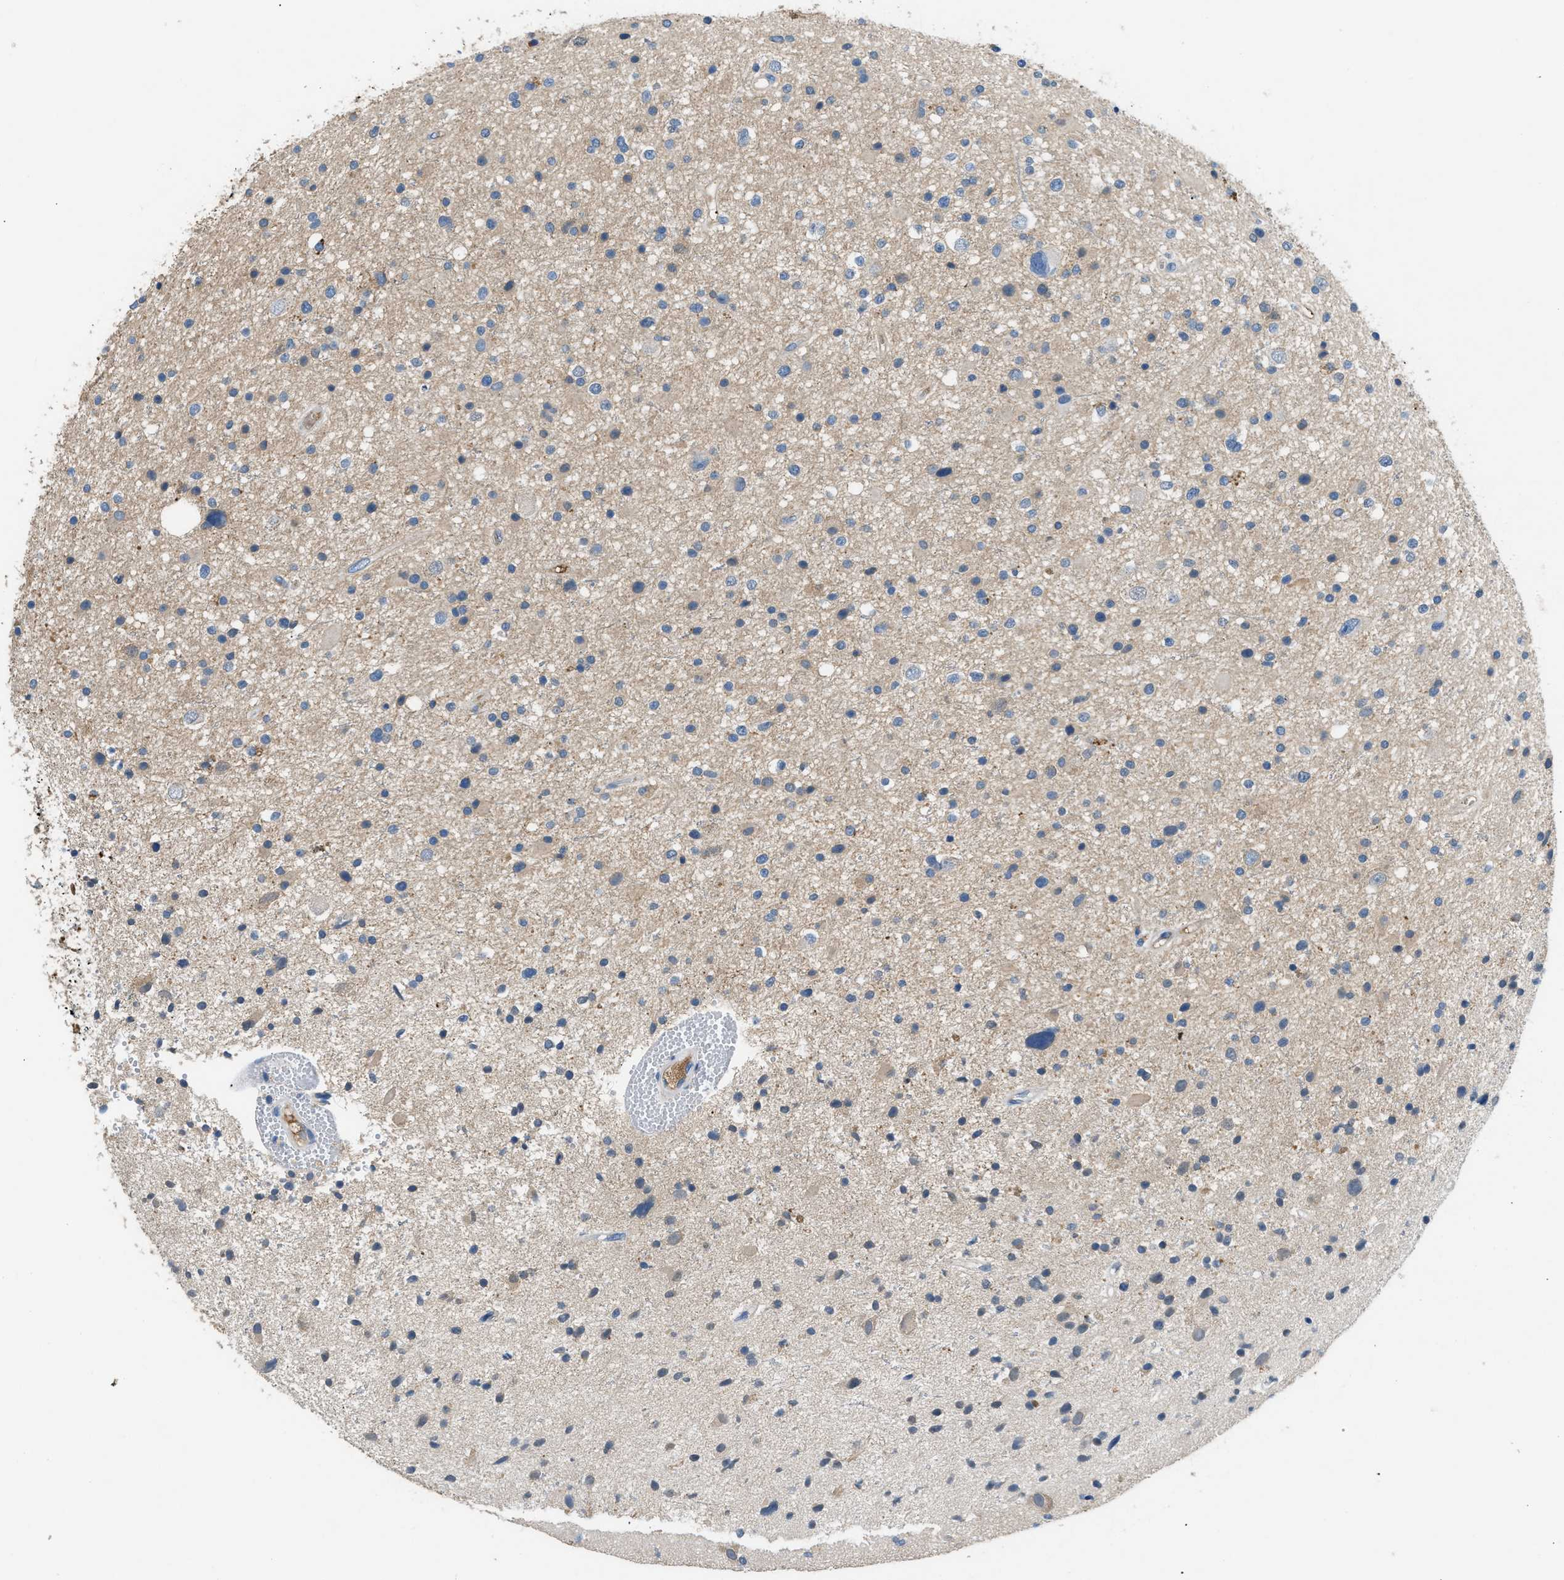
{"staining": {"intensity": "weak", "quantity": "<25%", "location": "cytoplasmic/membranous"}, "tissue": "glioma", "cell_type": "Tumor cells", "image_type": "cancer", "snomed": [{"axis": "morphology", "description": "Glioma, malignant, High grade"}, {"axis": "topography", "description": "Brain"}], "caption": "Protein analysis of high-grade glioma (malignant) exhibits no significant staining in tumor cells.", "gene": "STC1", "patient": {"sex": "male", "age": 33}}